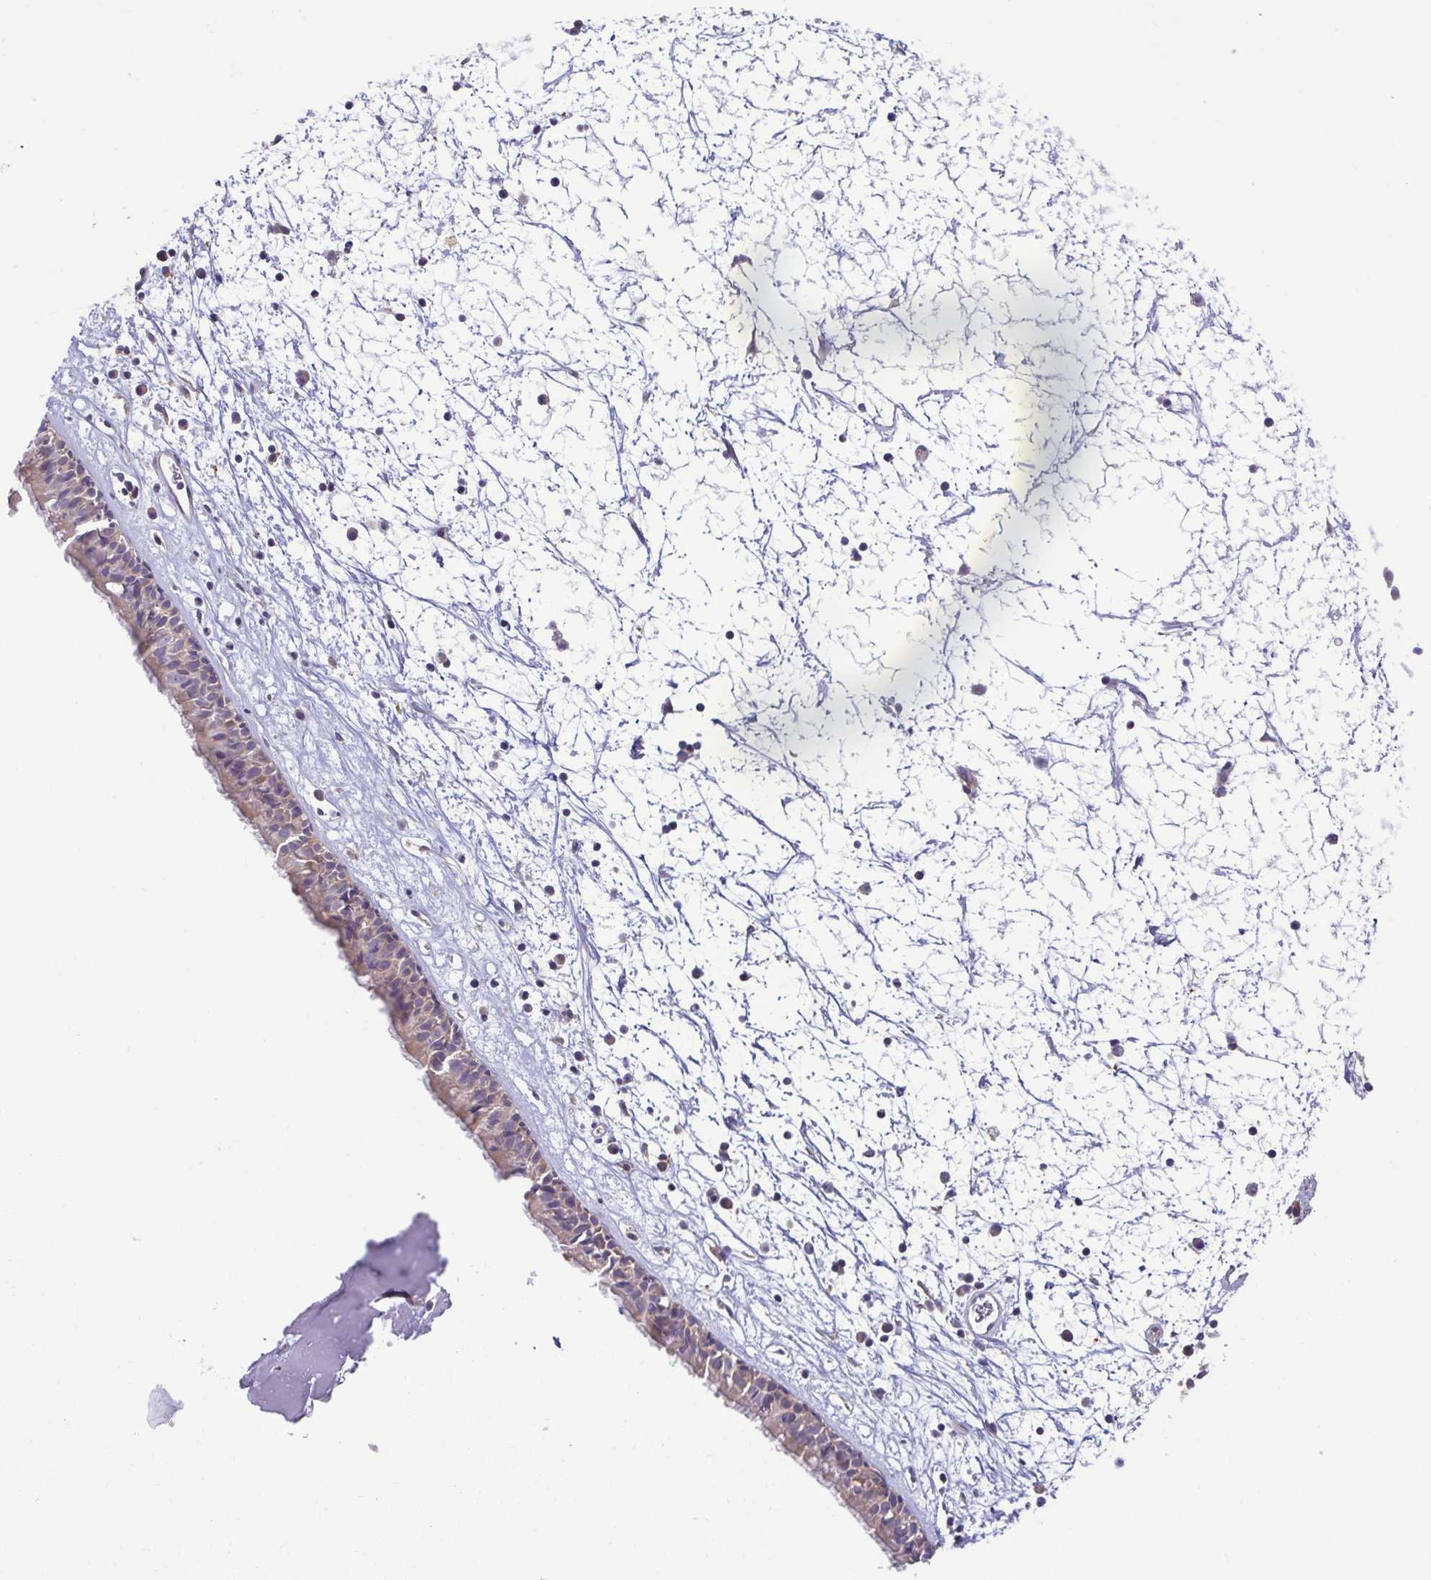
{"staining": {"intensity": "moderate", "quantity": ">75%", "location": "cytoplasmic/membranous"}, "tissue": "nasopharynx", "cell_type": "Respiratory epithelial cells", "image_type": "normal", "snomed": [{"axis": "morphology", "description": "Normal tissue, NOS"}, {"axis": "topography", "description": "Nasopharynx"}], "caption": "DAB (3,3'-diaminobenzidine) immunohistochemical staining of unremarkable human nasopharynx reveals moderate cytoplasmic/membranous protein expression in approximately >75% of respiratory epithelial cells. (Brightfield microscopy of DAB IHC at high magnification).", "gene": "LMF2", "patient": {"sex": "male", "age": 24}}